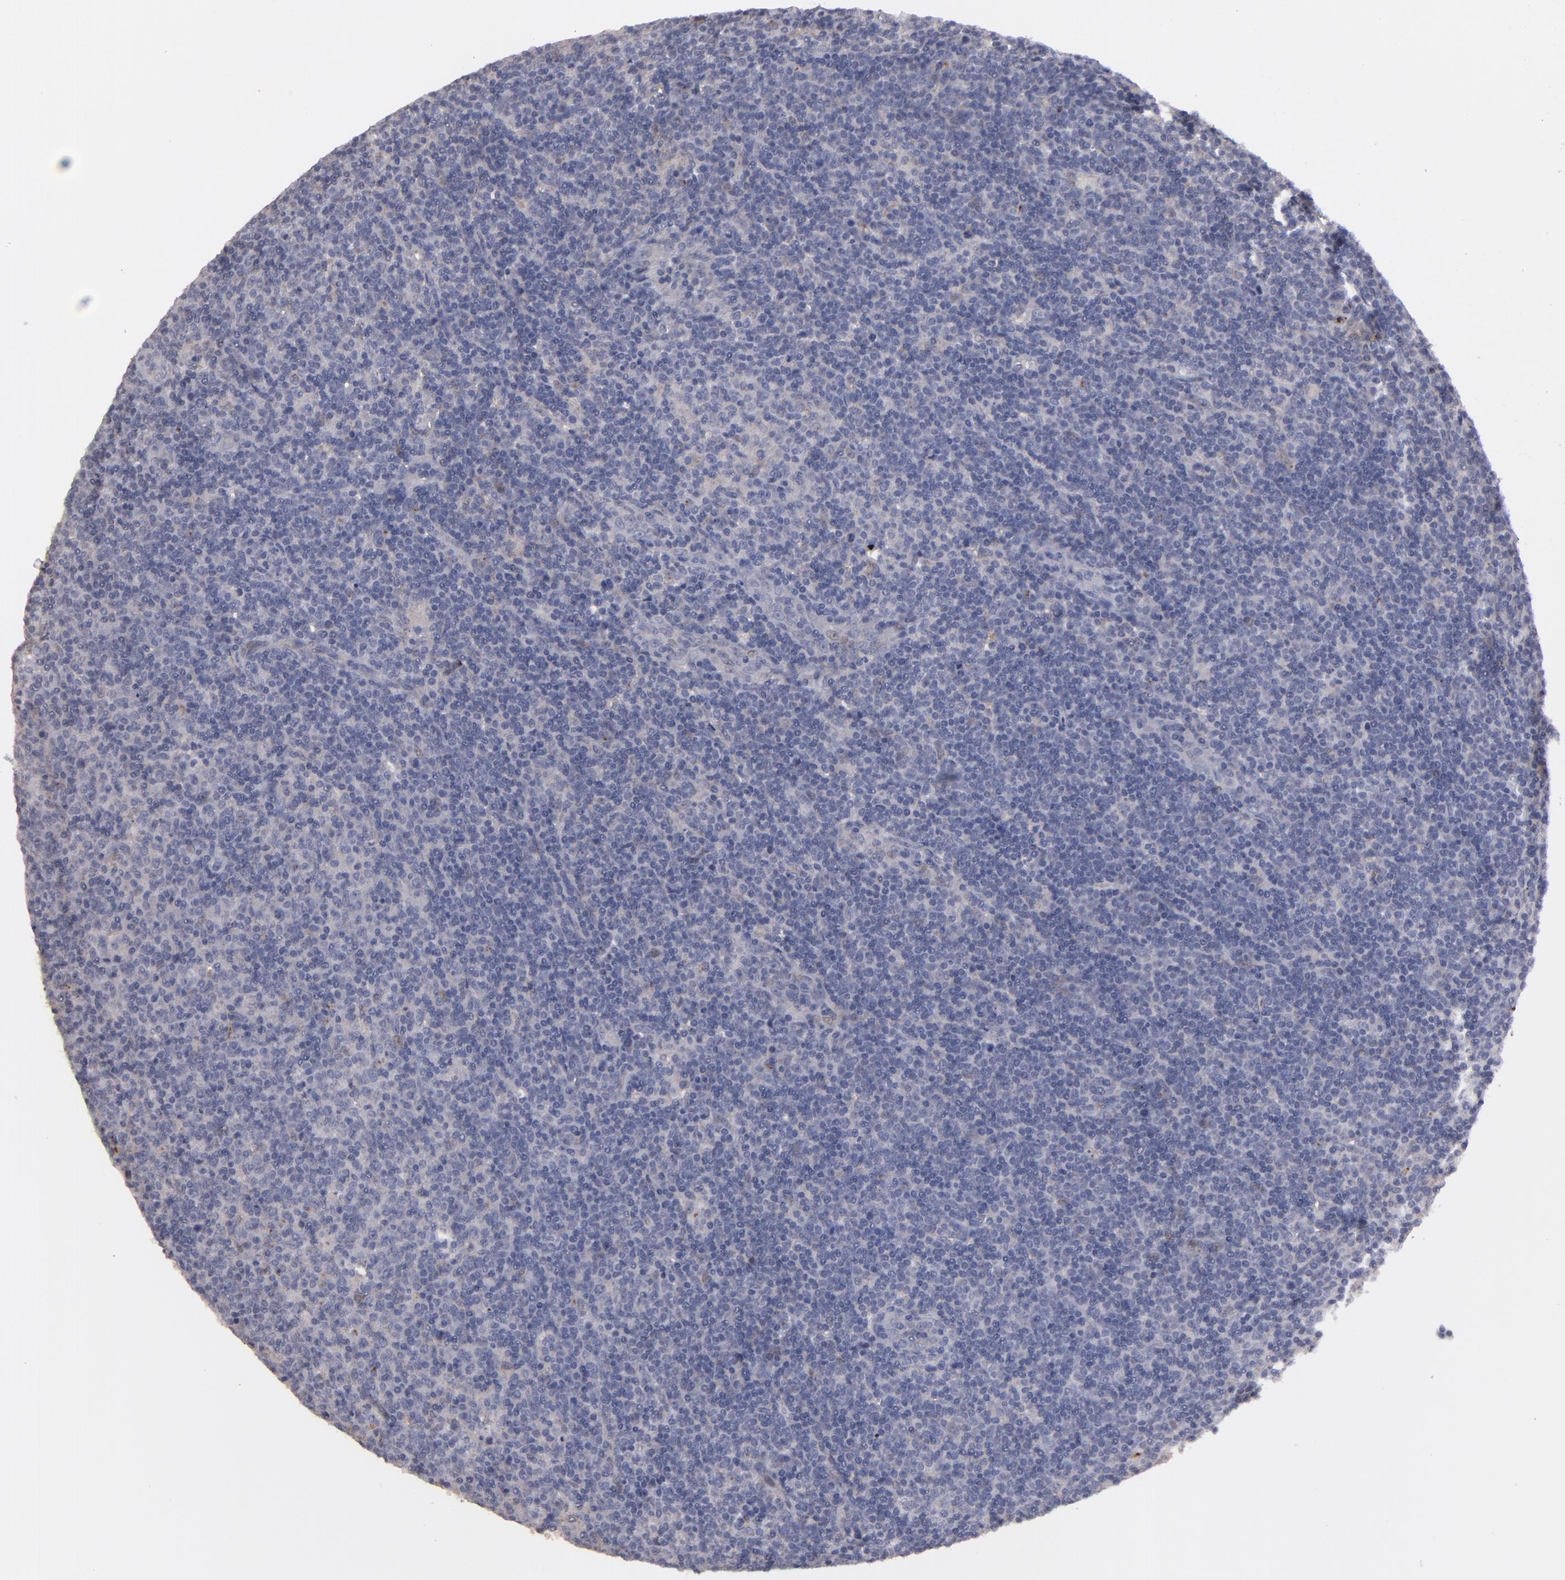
{"staining": {"intensity": "negative", "quantity": "none", "location": "none"}, "tissue": "lymphoma", "cell_type": "Tumor cells", "image_type": "cancer", "snomed": [{"axis": "morphology", "description": "Malignant lymphoma, non-Hodgkin's type, Low grade"}, {"axis": "topography", "description": "Lymph node"}], "caption": "IHC of lymphoma demonstrates no staining in tumor cells.", "gene": "GPM6B", "patient": {"sex": "male", "age": 70}}